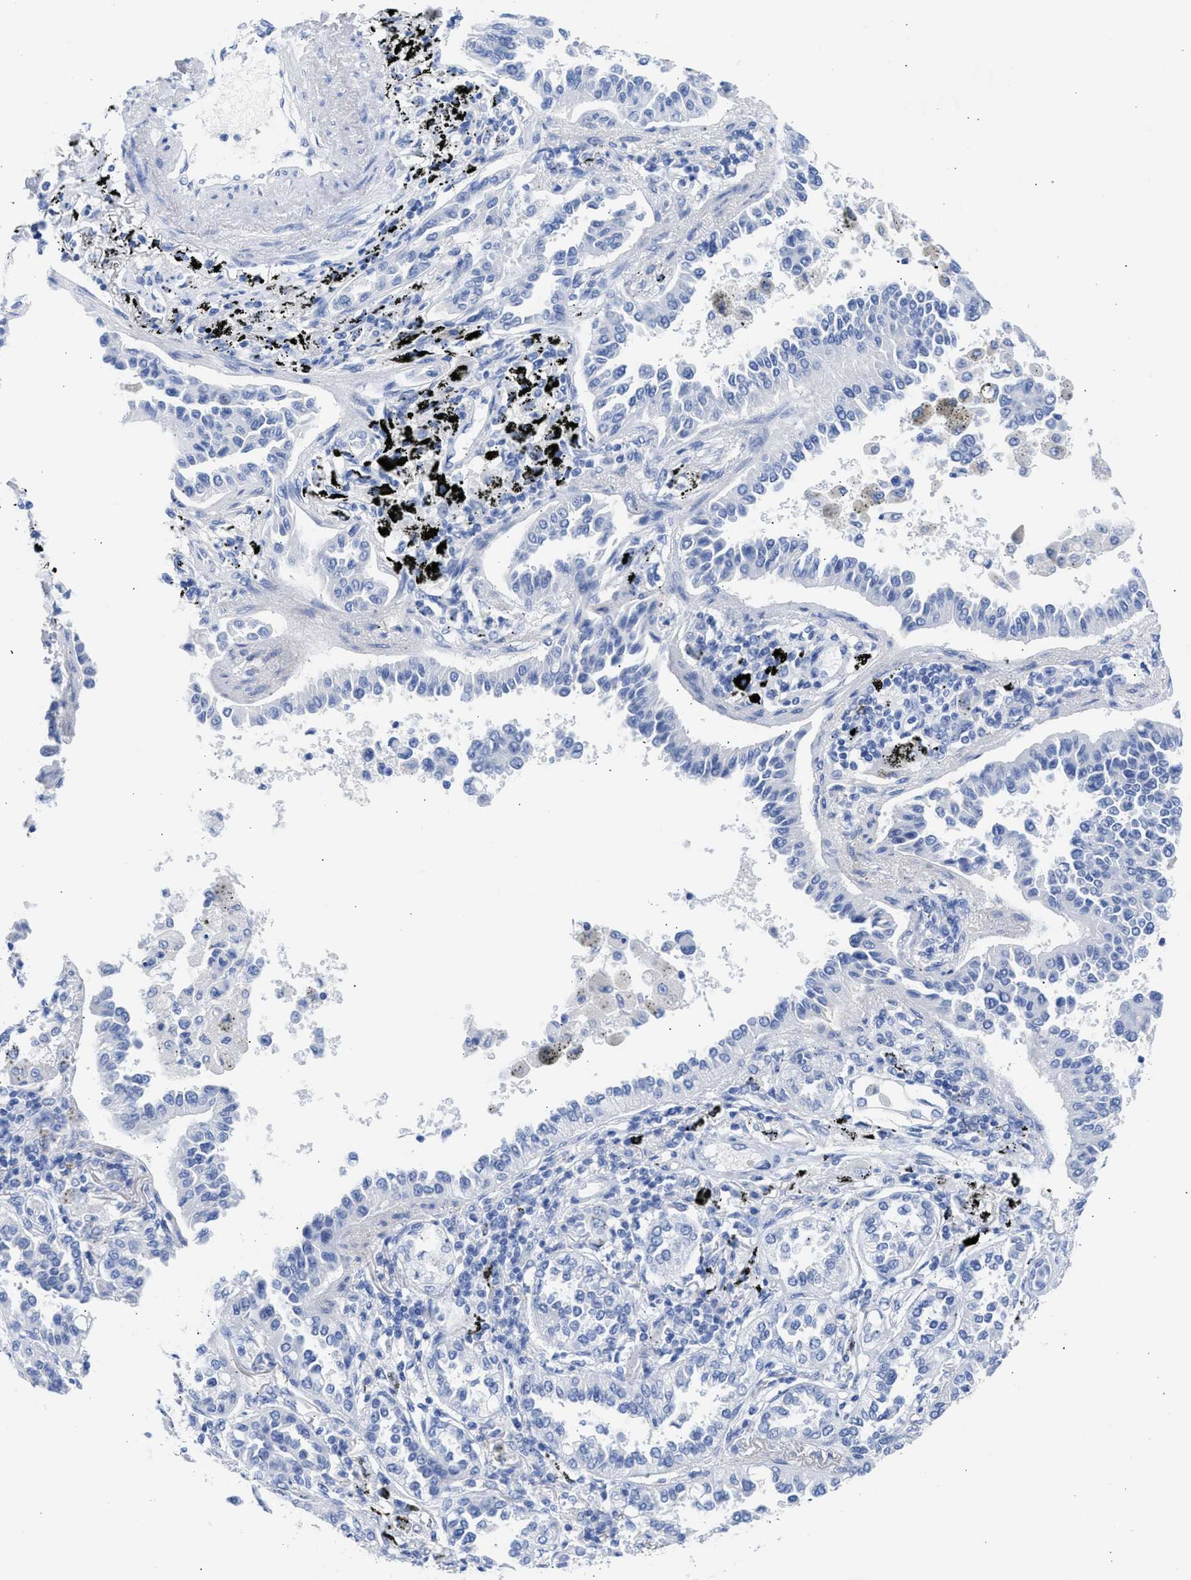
{"staining": {"intensity": "negative", "quantity": "none", "location": "none"}, "tissue": "lung cancer", "cell_type": "Tumor cells", "image_type": "cancer", "snomed": [{"axis": "morphology", "description": "Normal tissue, NOS"}, {"axis": "morphology", "description": "Adenocarcinoma, NOS"}, {"axis": "topography", "description": "Lung"}], "caption": "A high-resolution photomicrograph shows immunohistochemistry (IHC) staining of lung cancer (adenocarcinoma), which displays no significant expression in tumor cells.", "gene": "NCAM1", "patient": {"sex": "male", "age": 59}}